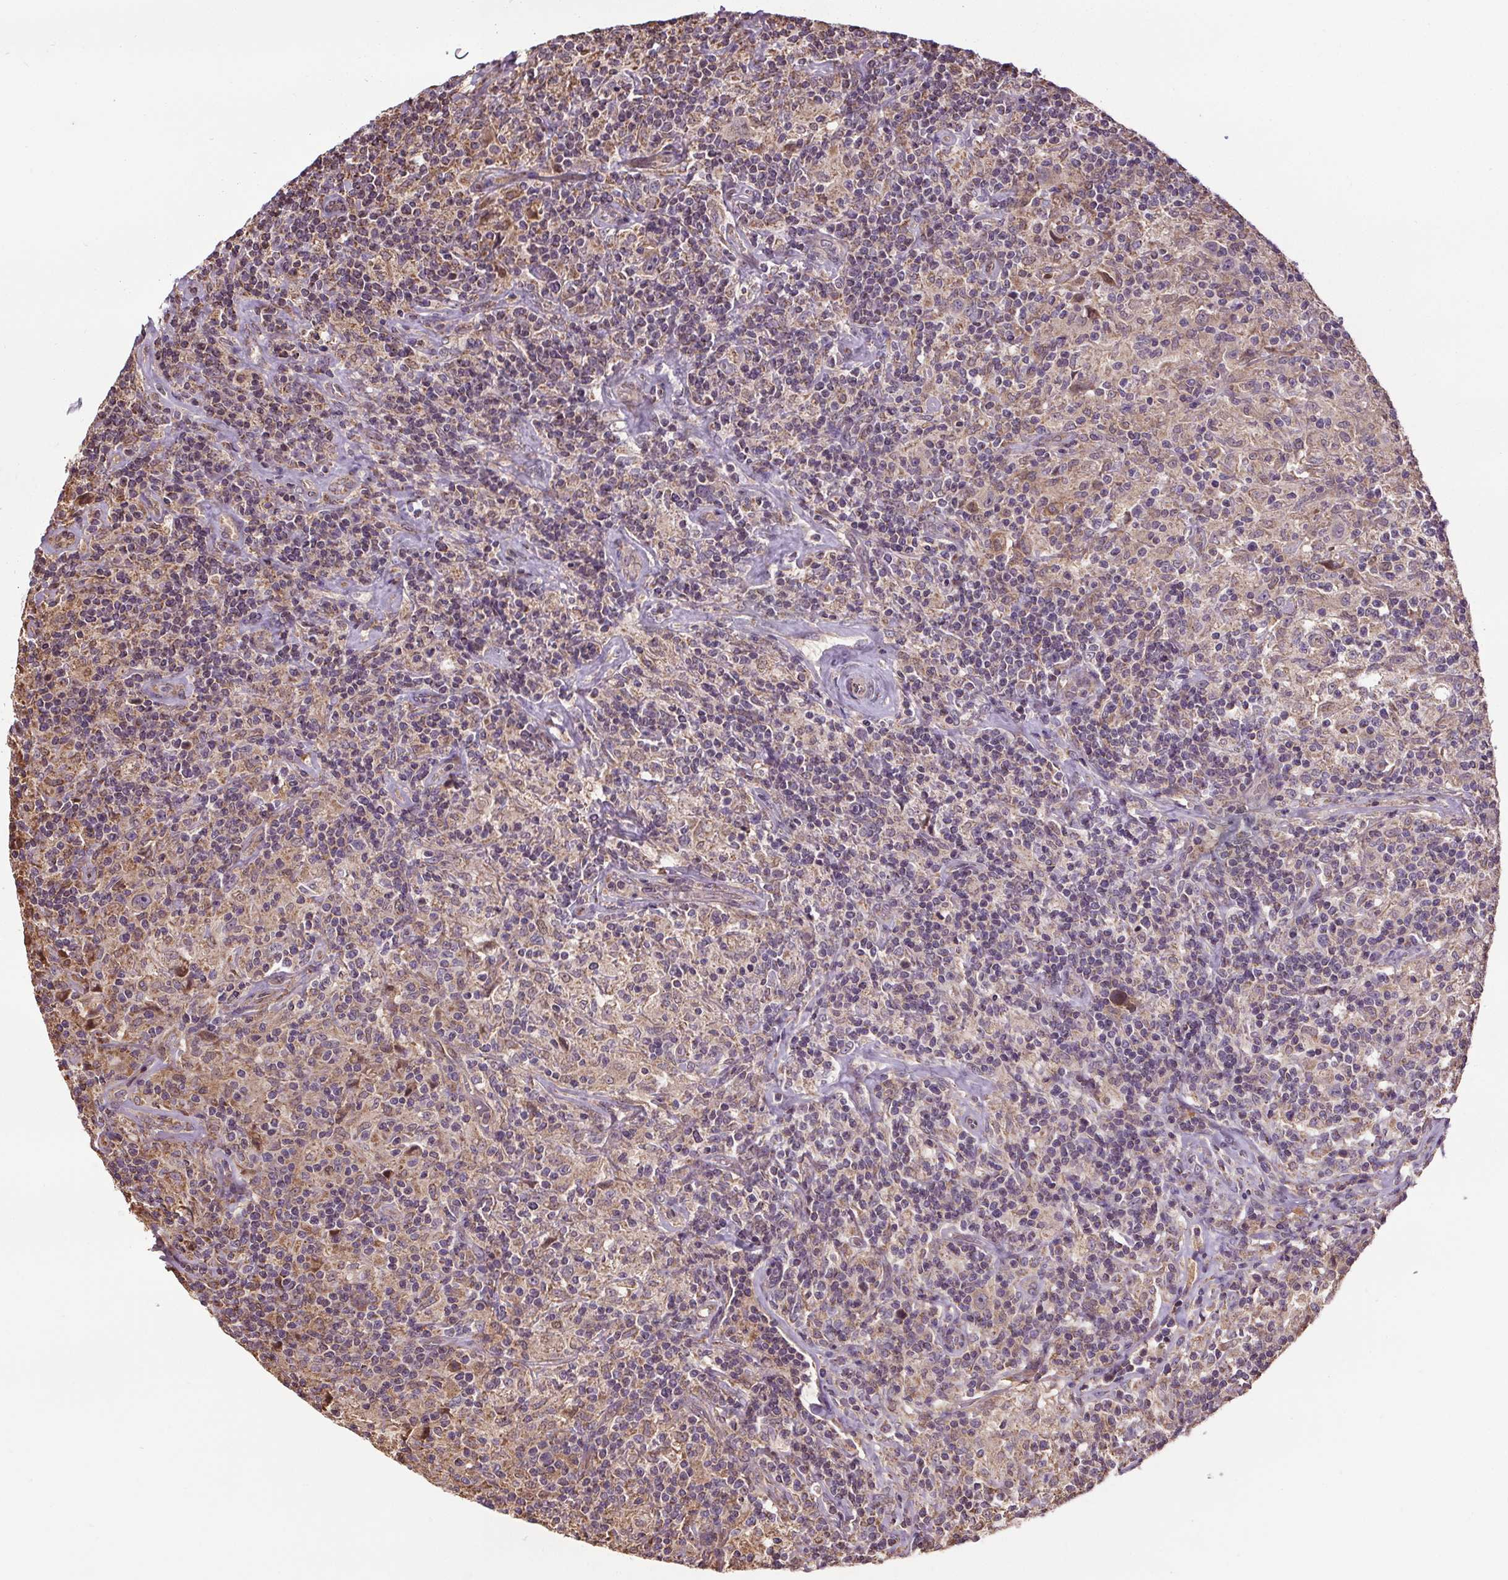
{"staining": {"intensity": "negative", "quantity": "none", "location": "none"}, "tissue": "lymphoma", "cell_type": "Tumor cells", "image_type": "cancer", "snomed": [{"axis": "morphology", "description": "Hodgkin's disease, NOS"}, {"axis": "topography", "description": "Lymph node"}], "caption": "A micrograph of human Hodgkin's disease is negative for staining in tumor cells.", "gene": "ZNF548", "patient": {"sex": "male", "age": 70}}